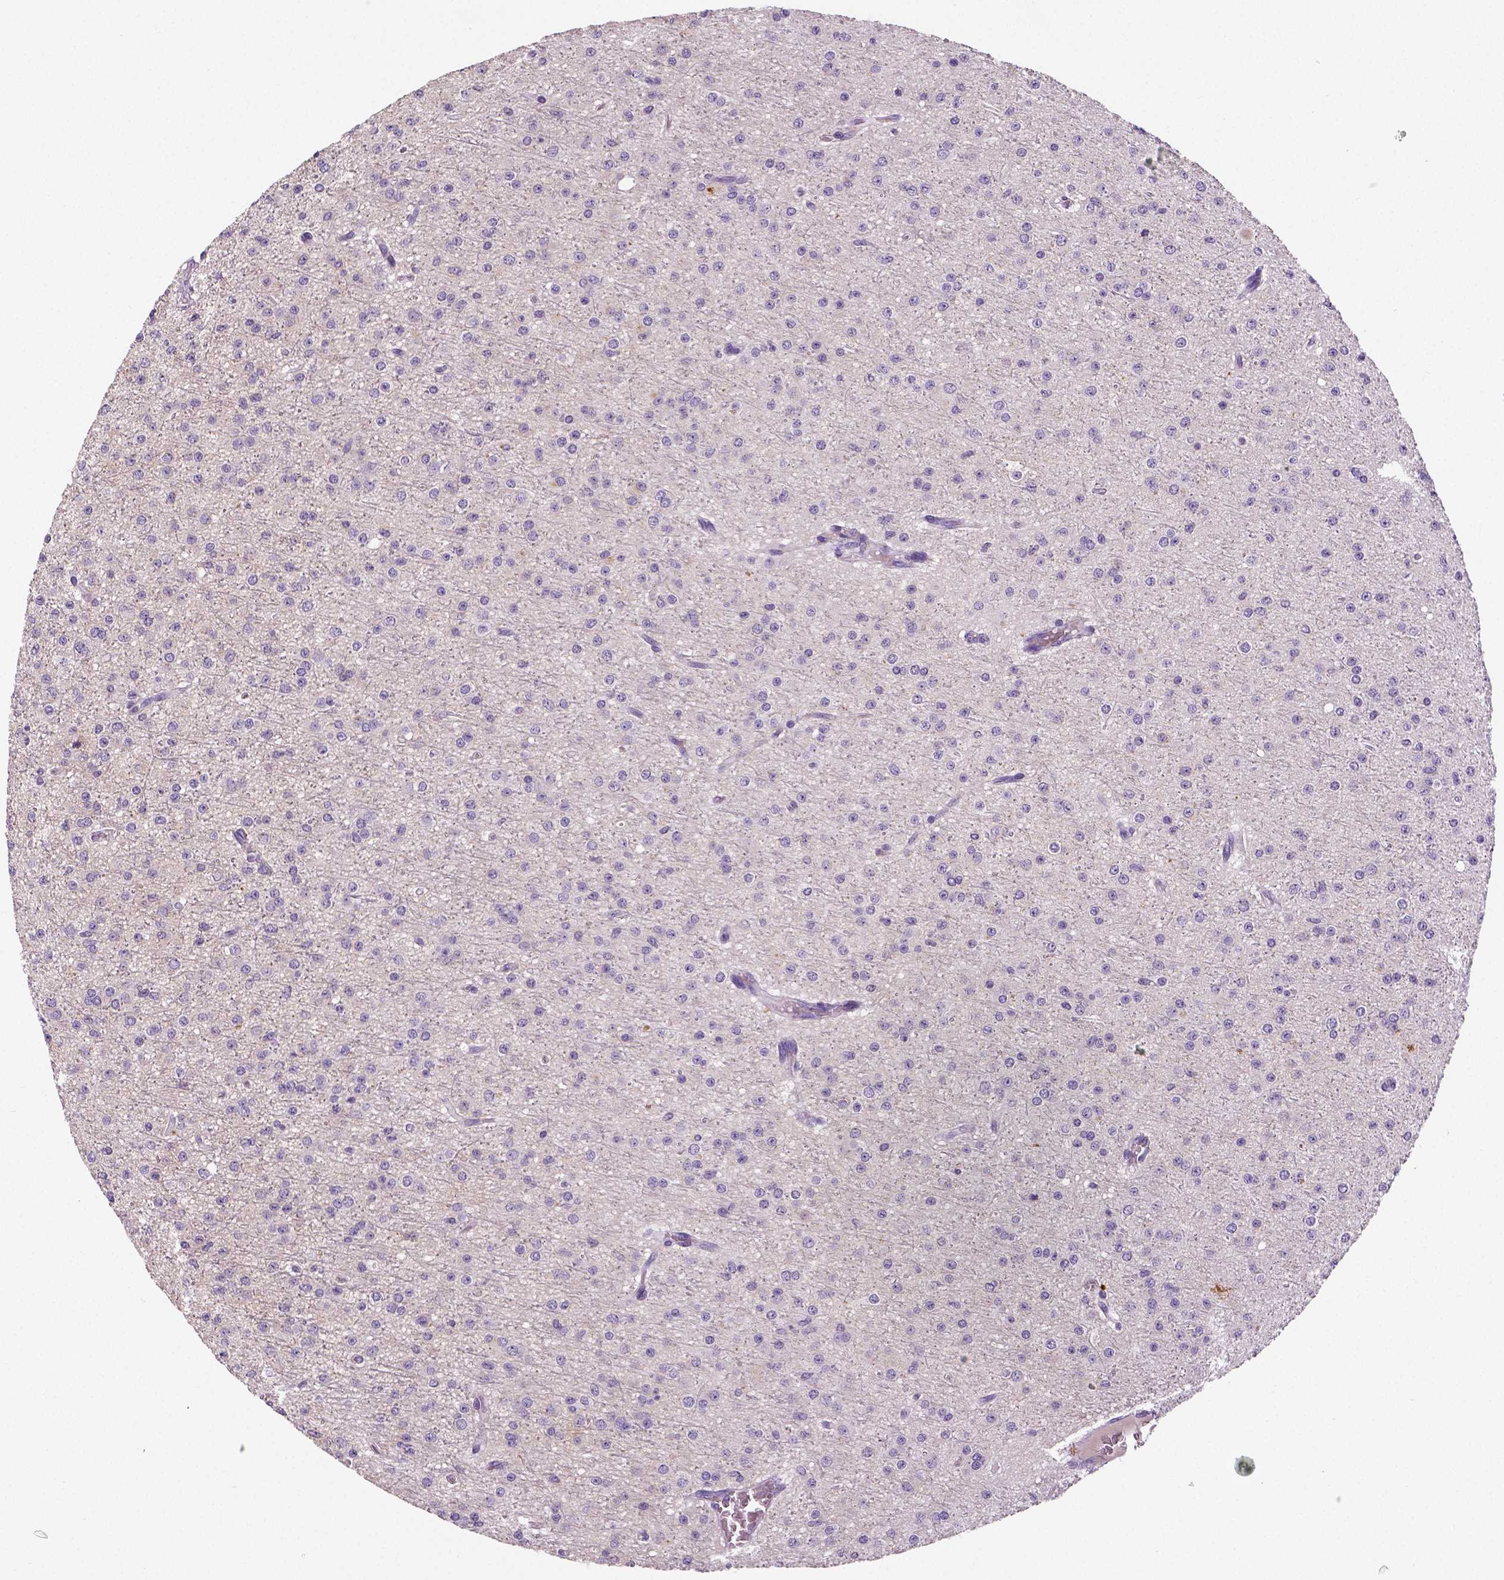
{"staining": {"intensity": "negative", "quantity": "none", "location": "none"}, "tissue": "glioma", "cell_type": "Tumor cells", "image_type": "cancer", "snomed": [{"axis": "morphology", "description": "Glioma, malignant, Low grade"}, {"axis": "topography", "description": "Brain"}], "caption": "This is an immunohistochemistry (IHC) micrograph of human glioma. There is no positivity in tumor cells.", "gene": "TSPAN7", "patient": {"sex": "male", "age": 27}}